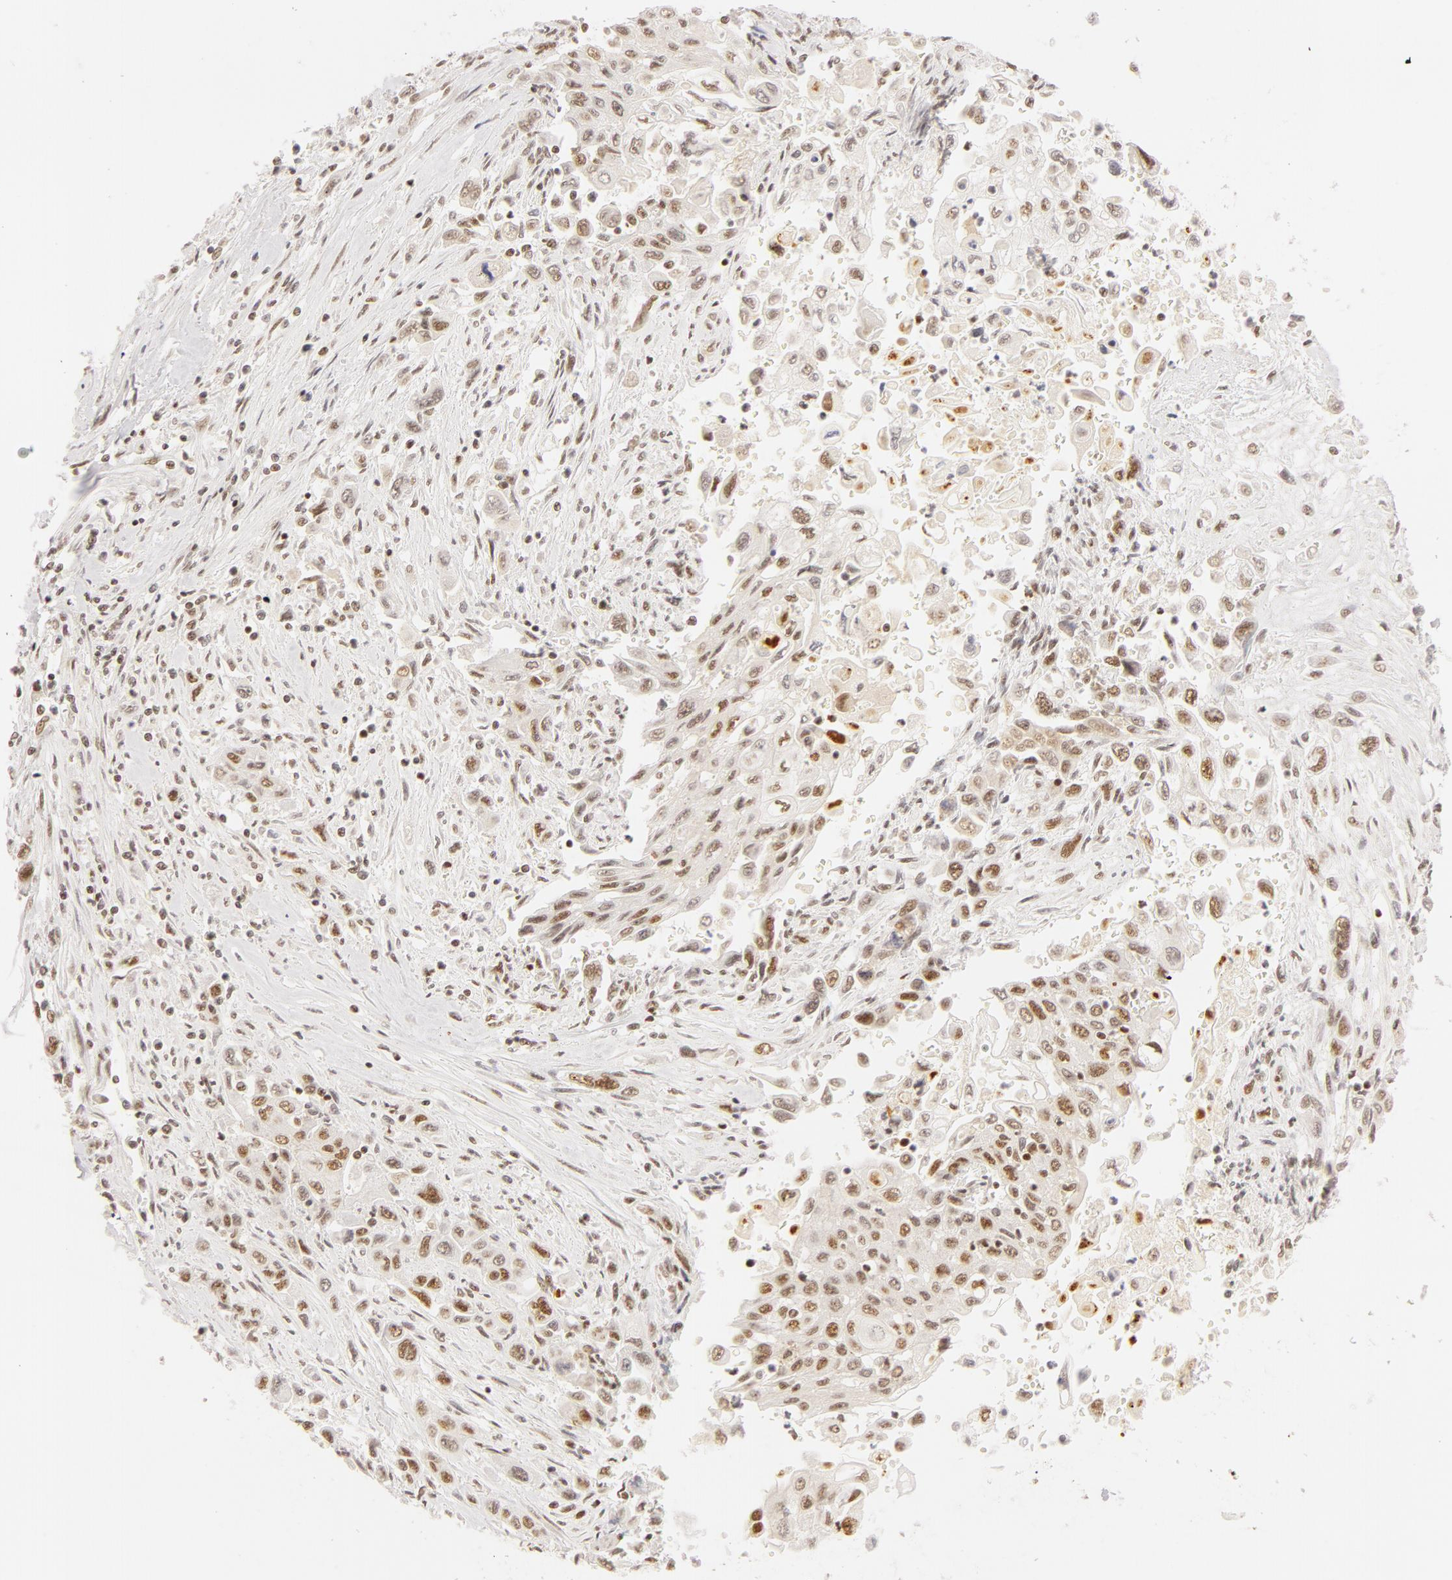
{"staining": {"intensity": "weak", "quantity": ">75%", "location": "nuclear"}, "tissue": "pancreatic cancer", "cell_type": "Tumor cells", "image_type": "cancer", "snomed": [{"axis": "morphology", "description": "Adenocarcinoma, NOS"}, {"axis": "topography", "description": "Pancreas"}], "caption": "Tumor cells exhibit weak nuclear expression in approximately >75% of cells in pancreatic cancer (adenocarcinoma).", "gene": "RBM39", "patient": {"sex": "male", "age": 70}}